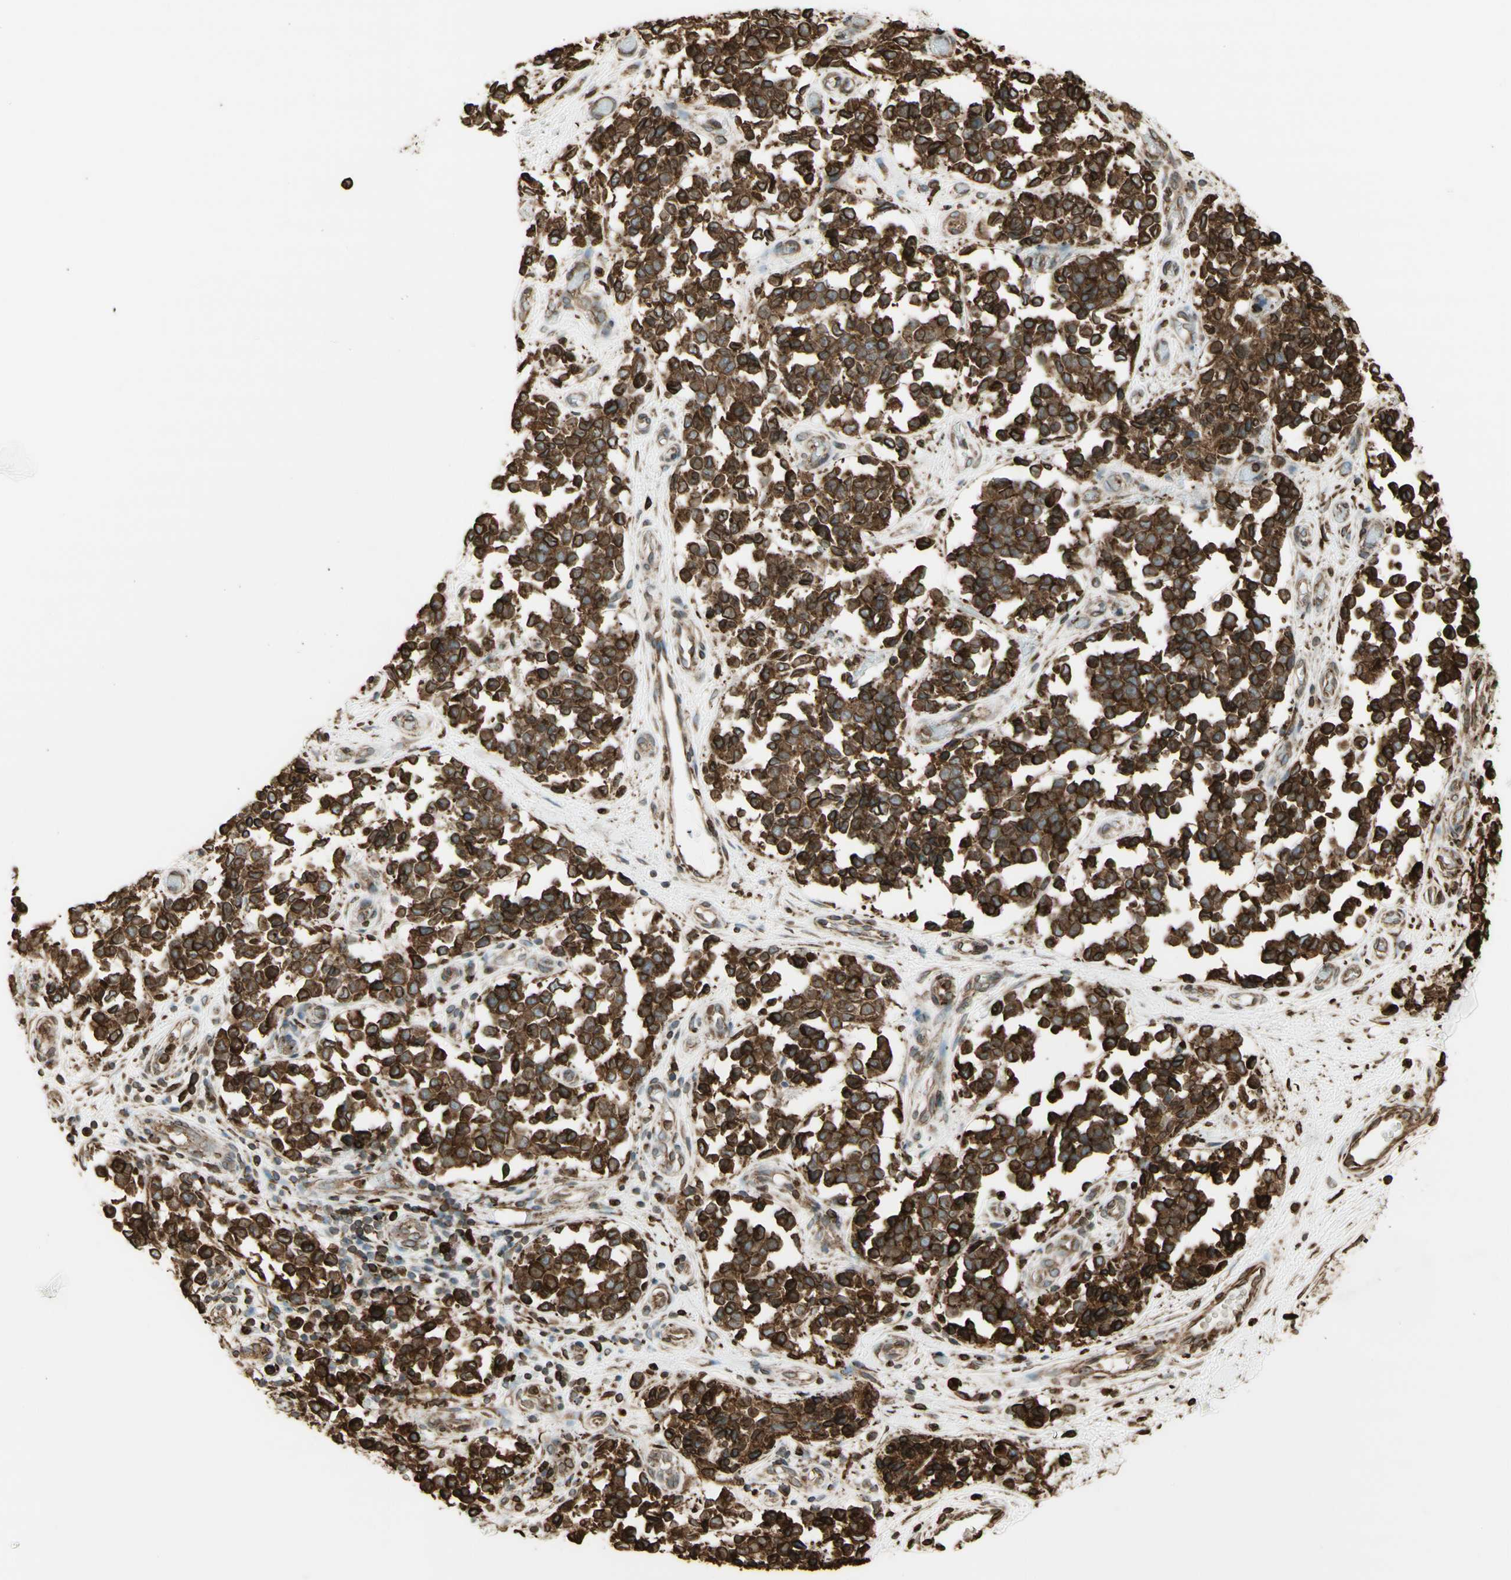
{"staining": {"intensity": "strong", "quantity": ">75%", "location": "cytoplasmic/membranous"}, "tissue": "melanoma", "cell_type": "Tumor cells", "image_type": "cancer", "snomed": [{"axis": "morphology", "description": "Malignant melanoma, NOS"}, {"axis": "topography", "description": "Skin"}], "caption": "Immunohistochemical staining of human malignant melanoma exhibits high levels of strong cytoplasmic/membranous protein staining in about >75% of tumor cells.", "gene": "CANX", "patient": {"sex": "female", "age": 64}}